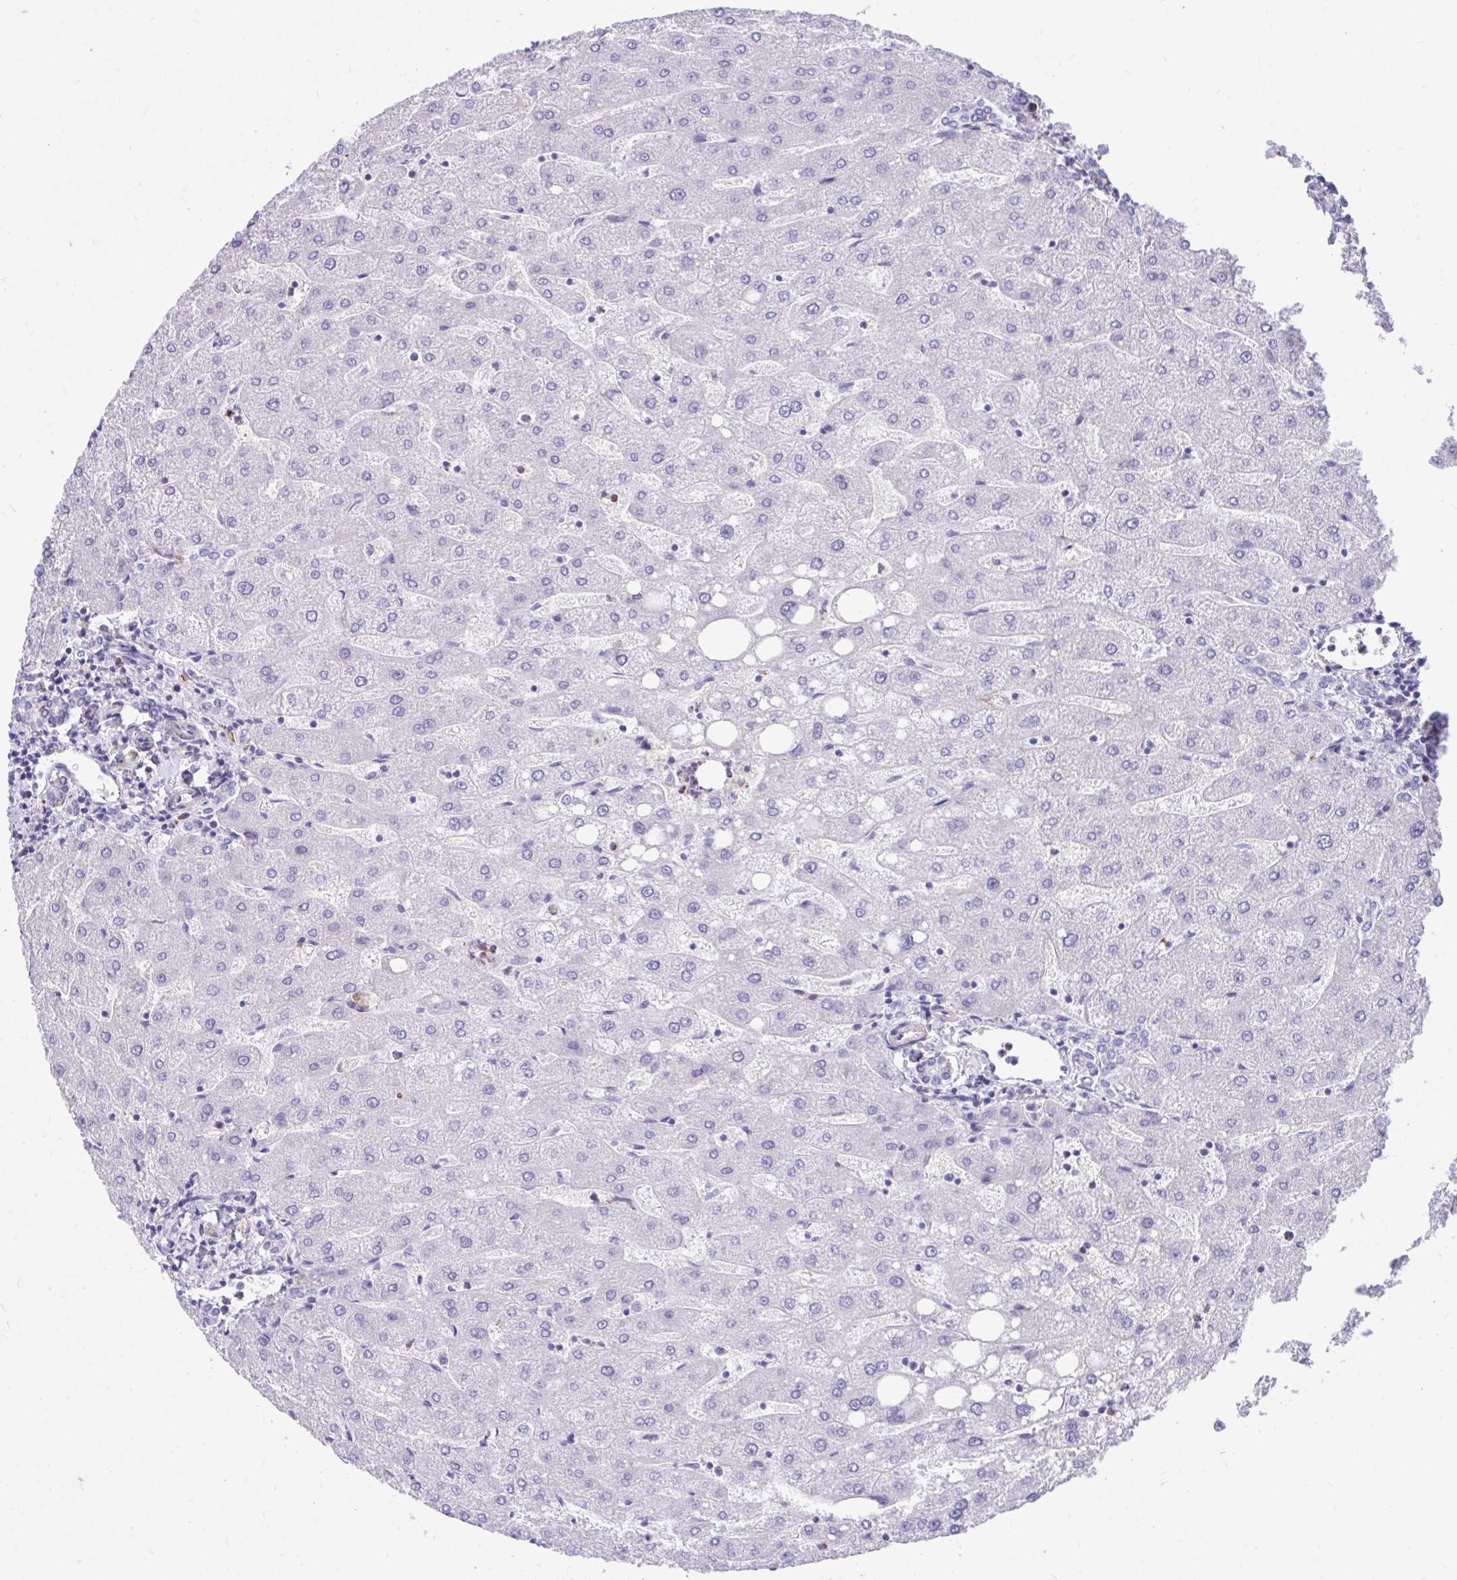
{"staining": {"intensity": "negative", "quantity": "none", "location": "none"}, "tissue": "liver", "cell_type": "Cholangiocytes", "image_type": "normal", "snomed": [{"axis": "morphology", "description": "Normal tissue, NOS"}, {"axis": "topography", "description": "Liver"}], "caption": "Immunohistochemistry photomicrograph of normal liver: liver stained with DAB exhibits no significant protein staining in cholangiocytes.", "gene": "TLR7", "patient": {"sex": "male", "age": 67}}